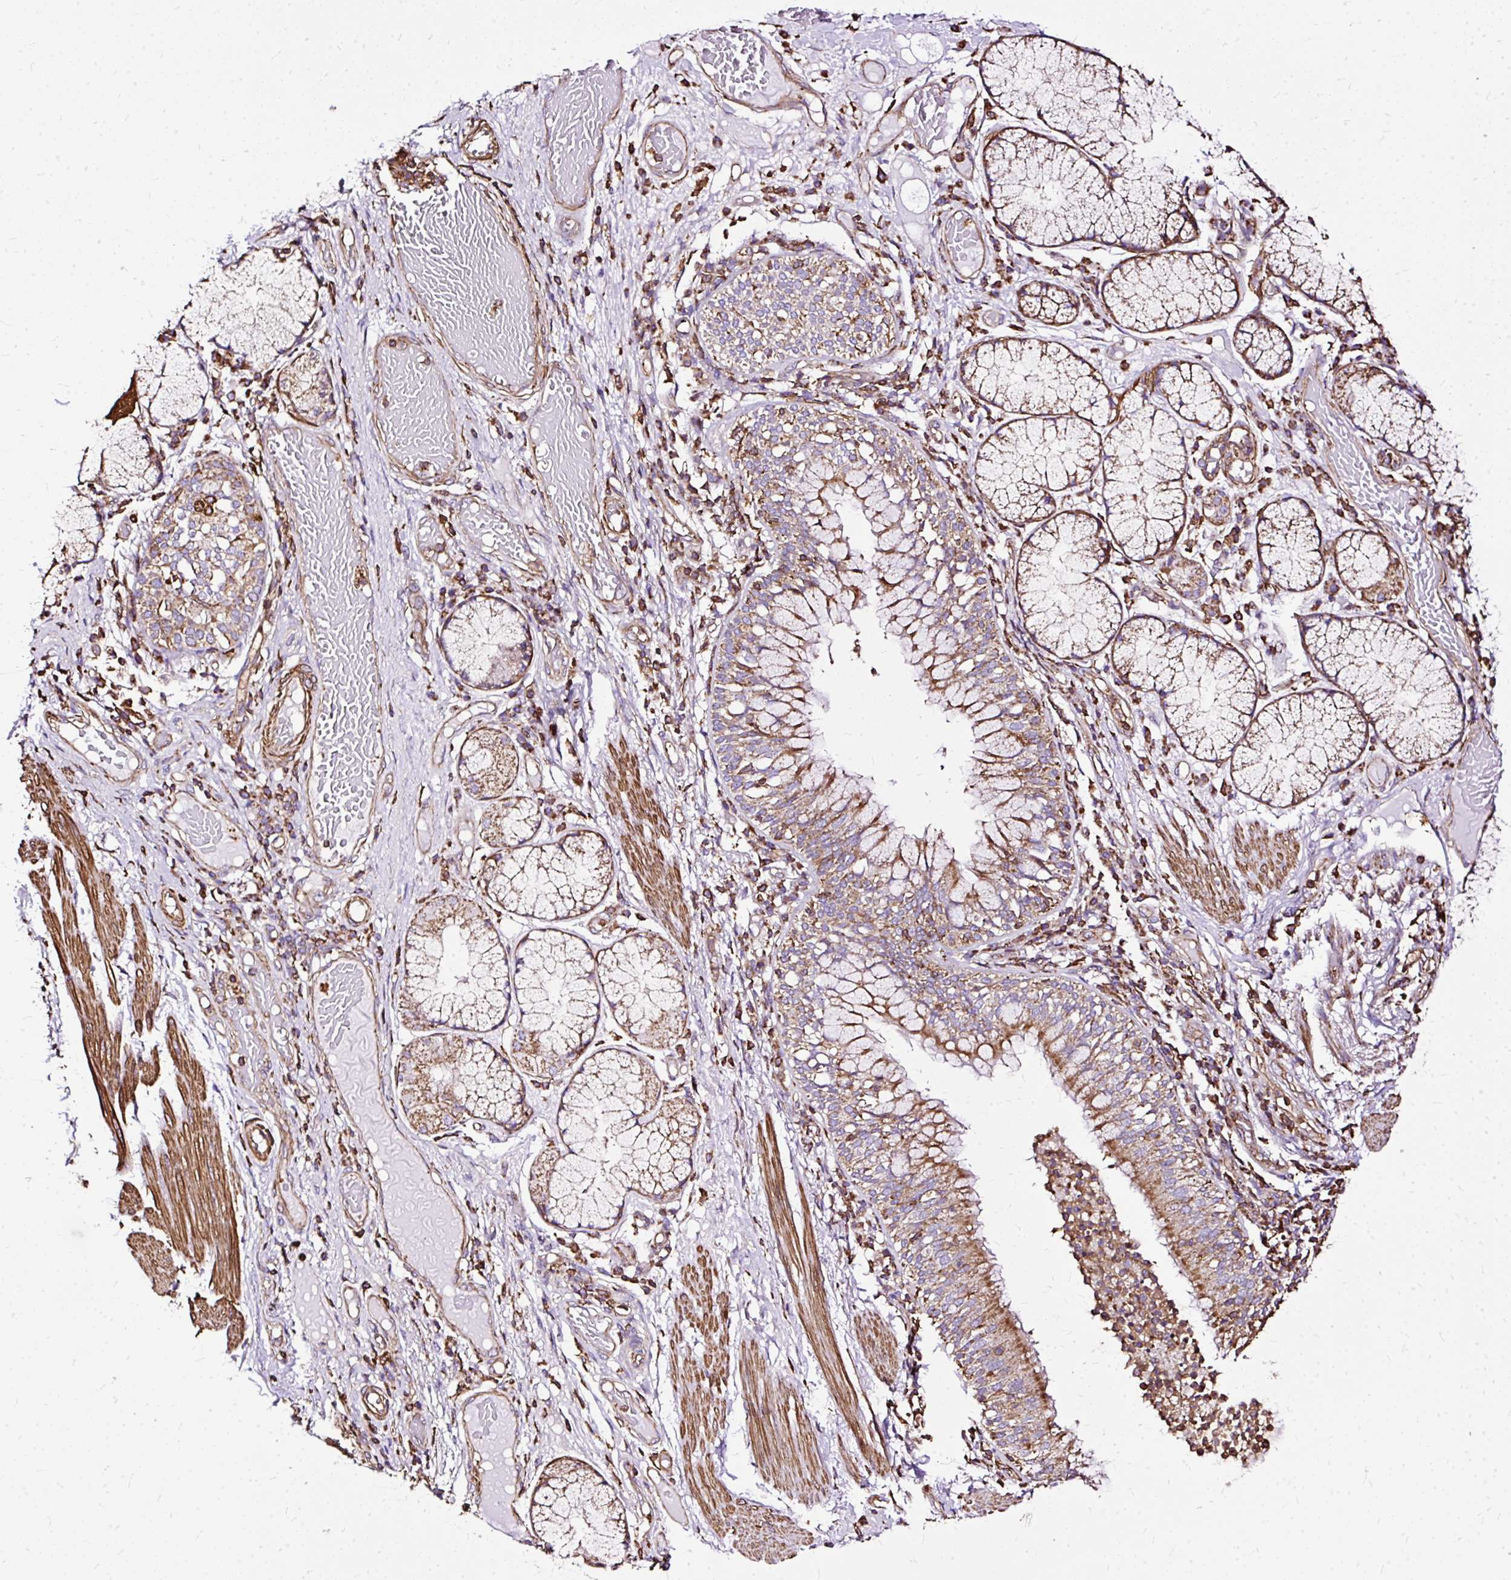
{"staining": {"intensity": "negative", "quantity": "none", "location": "none"}, "tissue": "adipose tissue", "cell_type": "Adipocytes", "image_type": "normal", "snomed": [{"axis": "morphology", "description": "Normal tissue, NOS"}, {"axis": "topography", "description": "Cartilage tissue"}, {"axis": "topography", "description": "Bronchus"}], "caption": "This is a histopathology image of immunohistochemistry staining of unremarkable adipose tissue, which shows no positivity in adipocytes.", "gene": "KLHL11", "patient": {"sex": "male", "age": 56}}